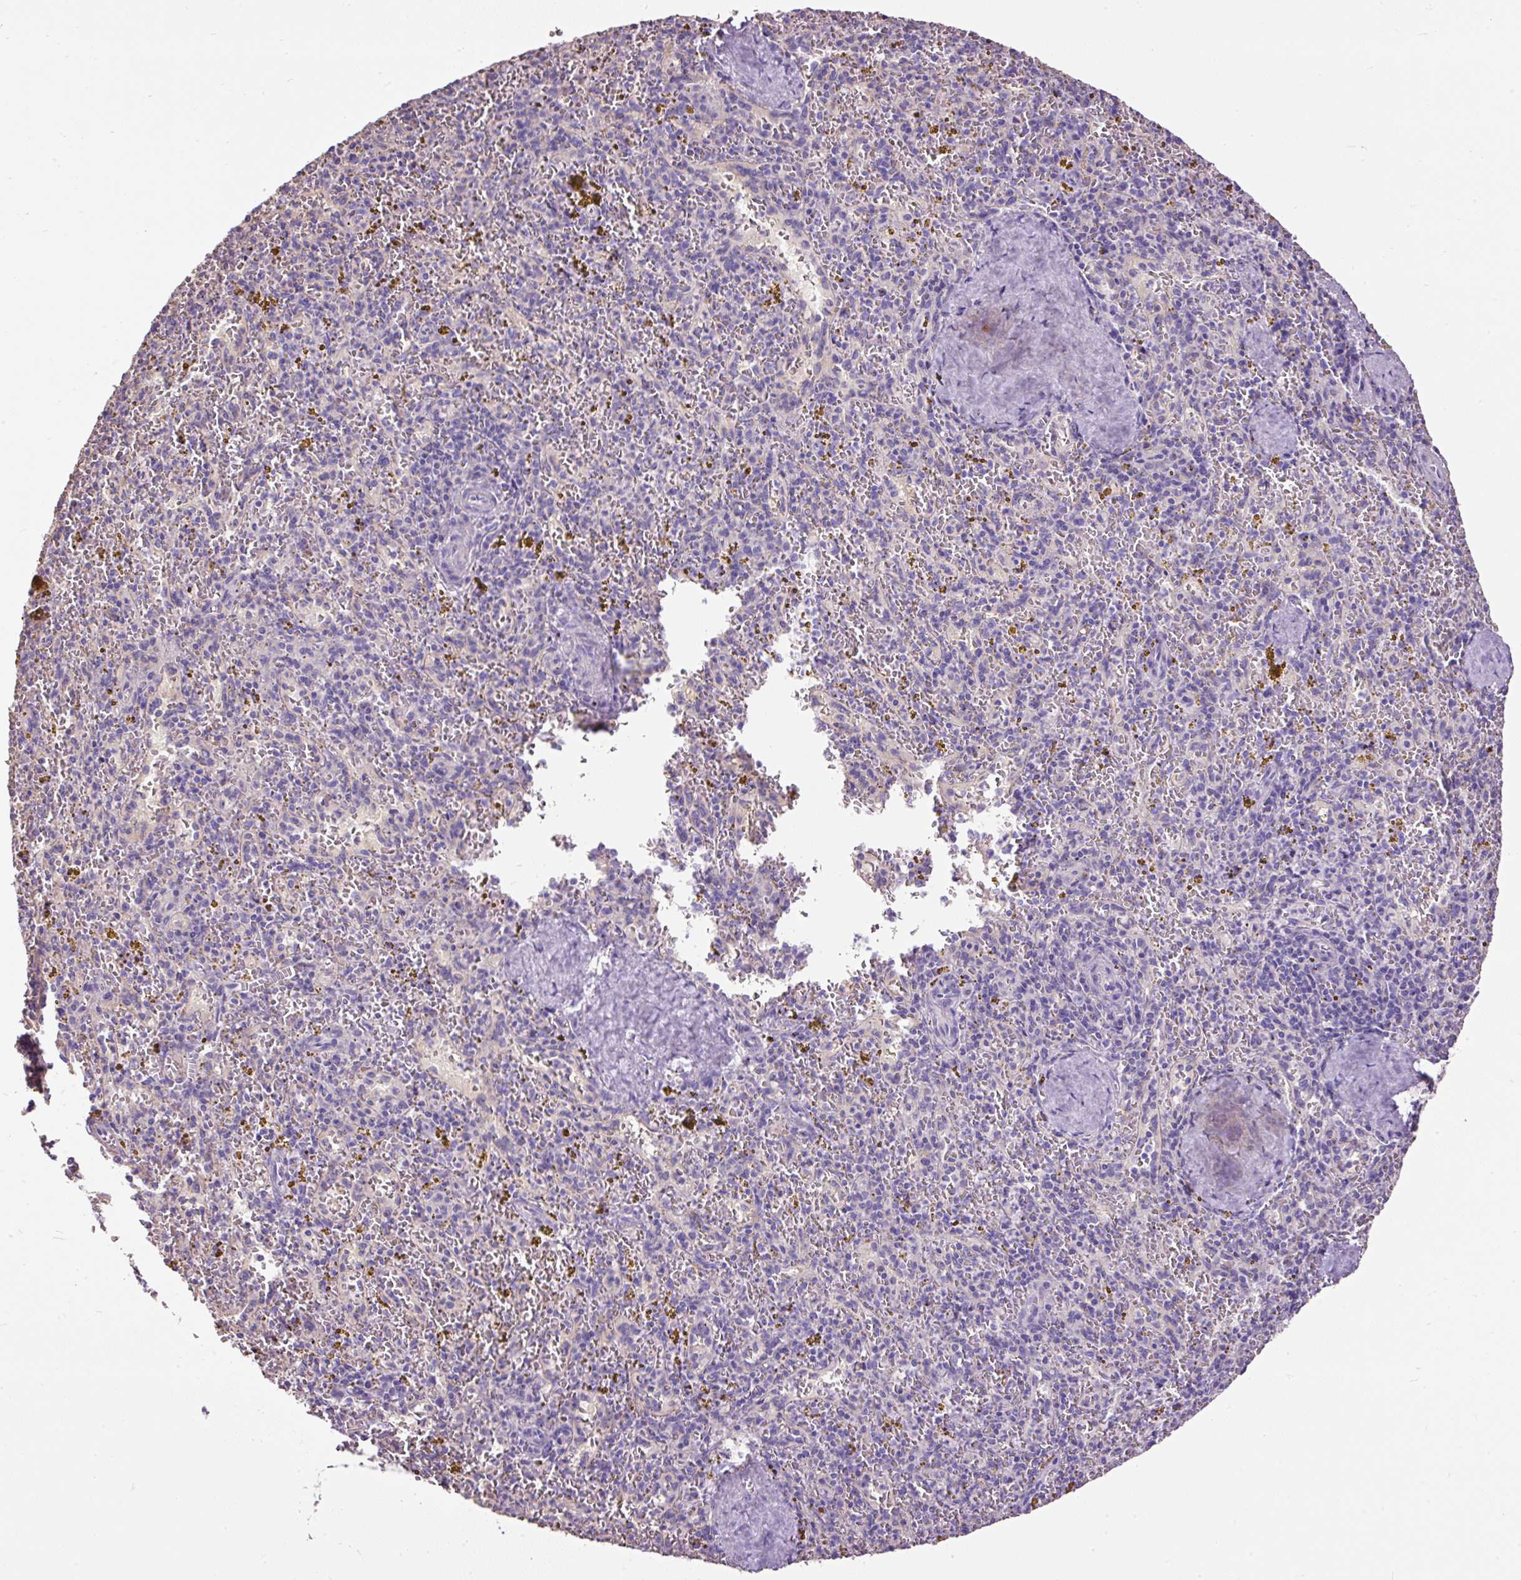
{"staining": {"intensity": "negative", "quantity": "none", "location": "none"}, "tissue": "spleen", "cell_type": "Cells in red pulp", "image_type": "normal", "snomed": [{"axis": "morphology", "description": "Normal tissue, NOS"}, {"axis": "topography", "description": "Spleen"}], "caption": "The histopathology image reveals no significant expression in cells in red pulp of spleen.", "gene": "PDIA2", "patient": {"sex": "male", "age": 57}}